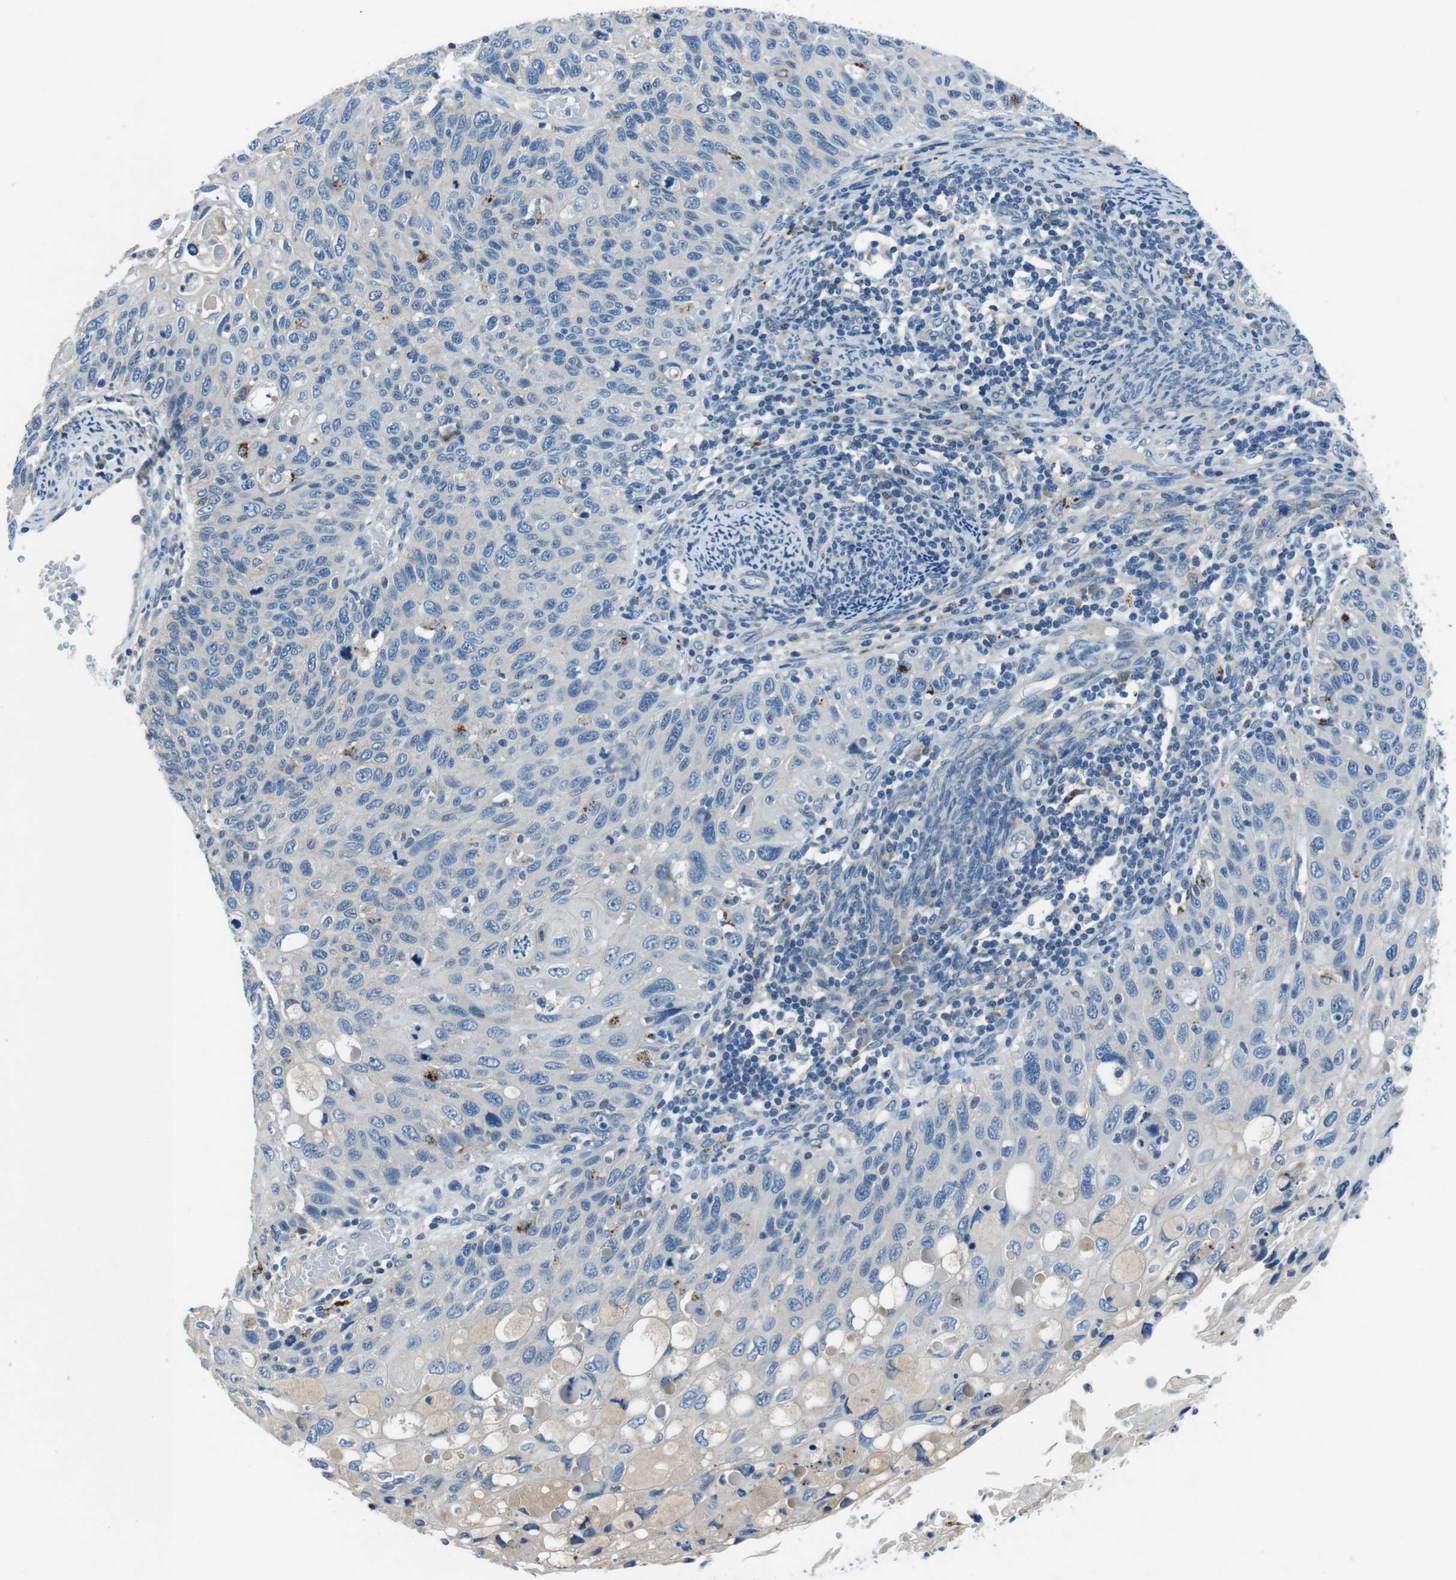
{"staining": {"intensity": "negative", "quantity": "none", "location": "none"}, "tissue": "cervical cancer", "cell_type": "Tumor cells", "image_type": "cancer", "snomed": [{"axis": "morphology", "description": "Squamous cell carcinoma, NOS"}, {"axis": "topography", "description": "Cervix"}], "caption": "Tumor cells show no significant staining in cervical cancer (squamous cell carcinoma).", "gene": "TULP3", "patient": {"sex": "female", "age": 70}}